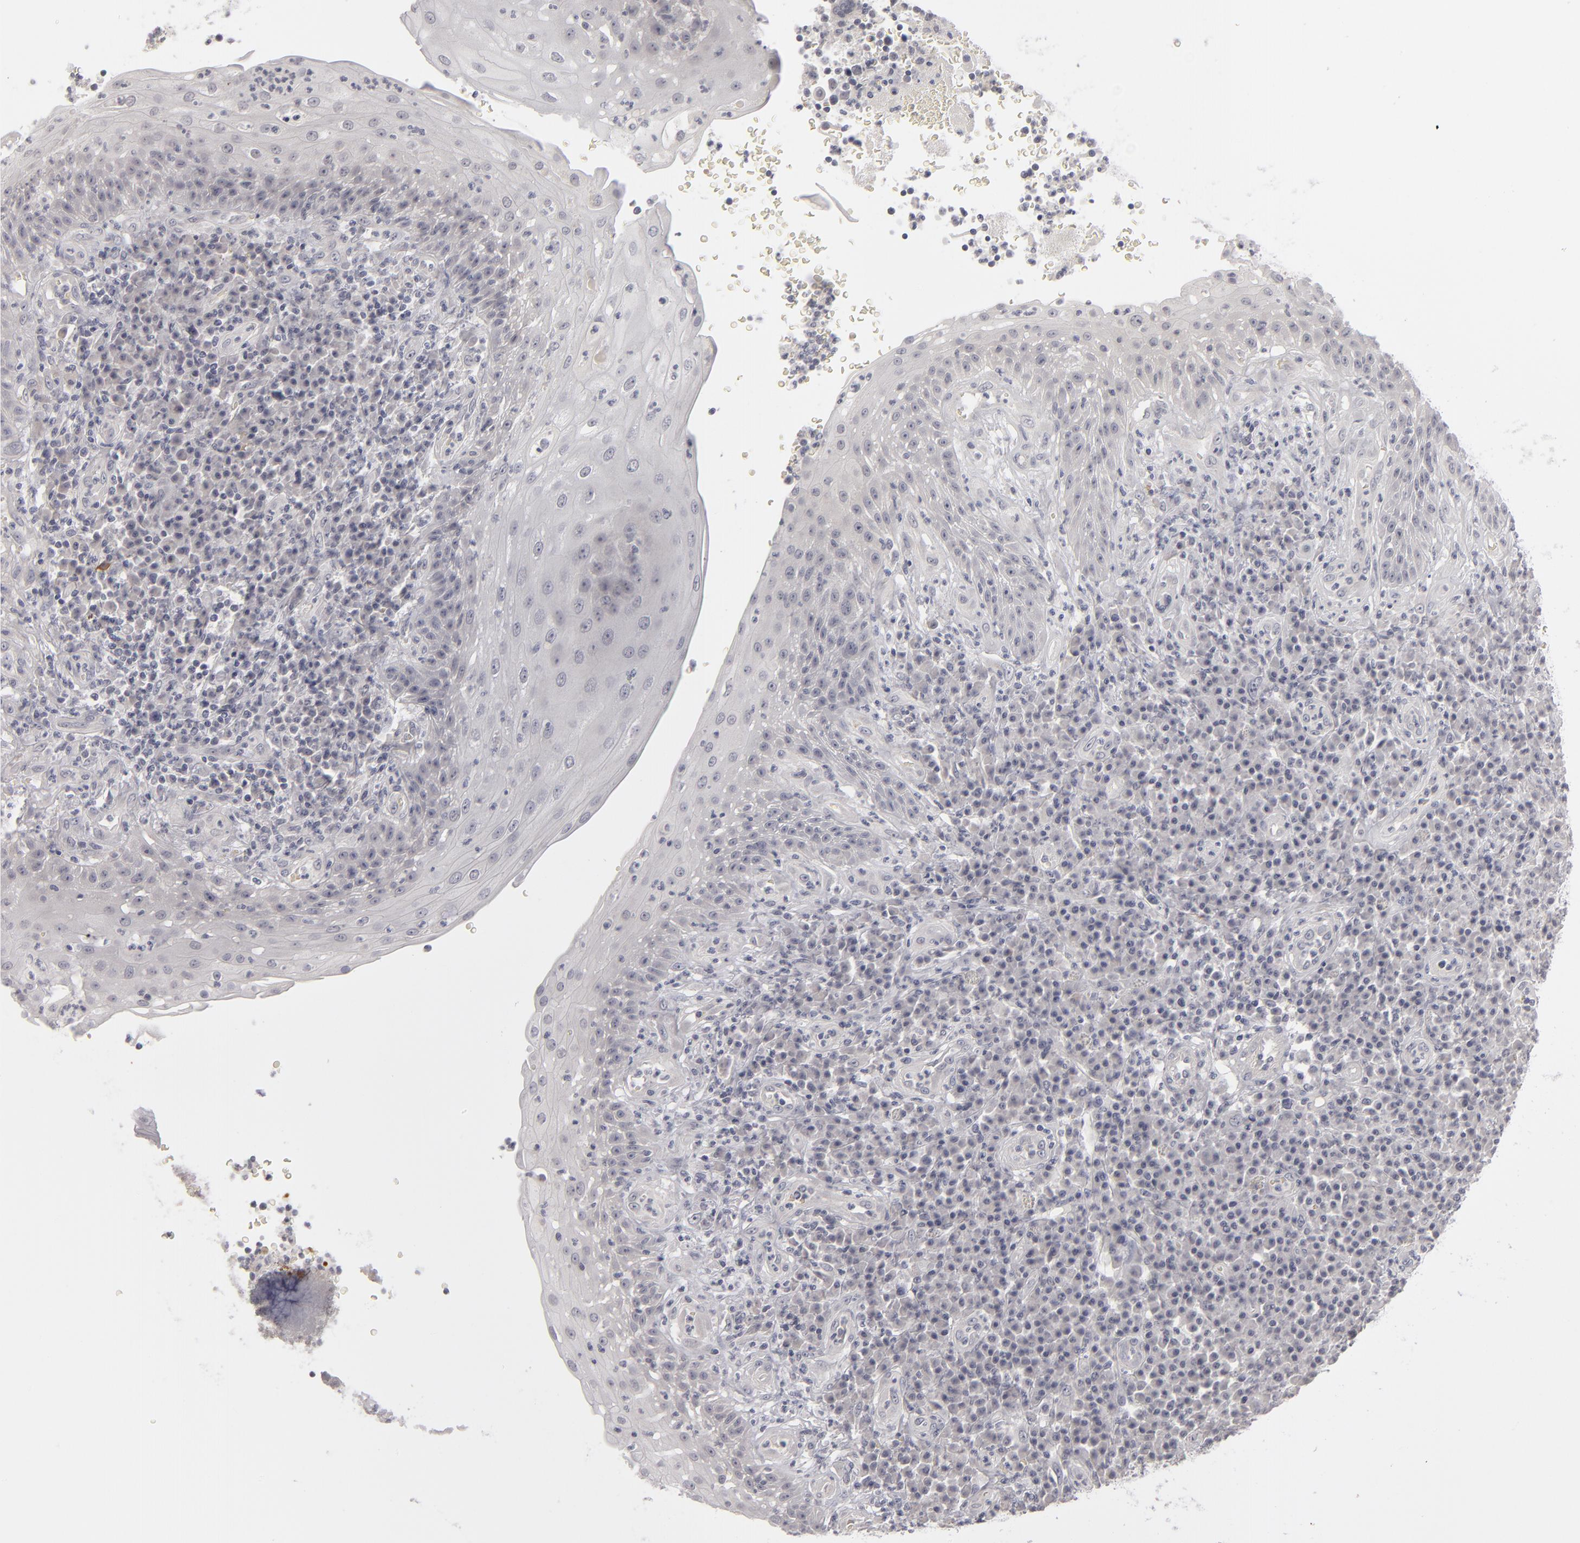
{"staining": {"intensity": "negative", "quantity": "none", "location": "none"}, "tissue": "tonsil", "cell_type": "Germinal center cells", "image_type": "normal", "snomed": [{"axis": "morphology", "description": "Normal tissue, NOS"}, {"axis": "topography", "description": "Tonsil"}], "caption": "Immunohistochemistry of benign tonsil shows no staining in germinal center cells. (Brightfield microscopy of DAB (3,3'-diaminobenzidine) immunohistochemistry at high magnification).", "gene": "KIAA1210", "patient": {"sex": "female", "age": 40}}